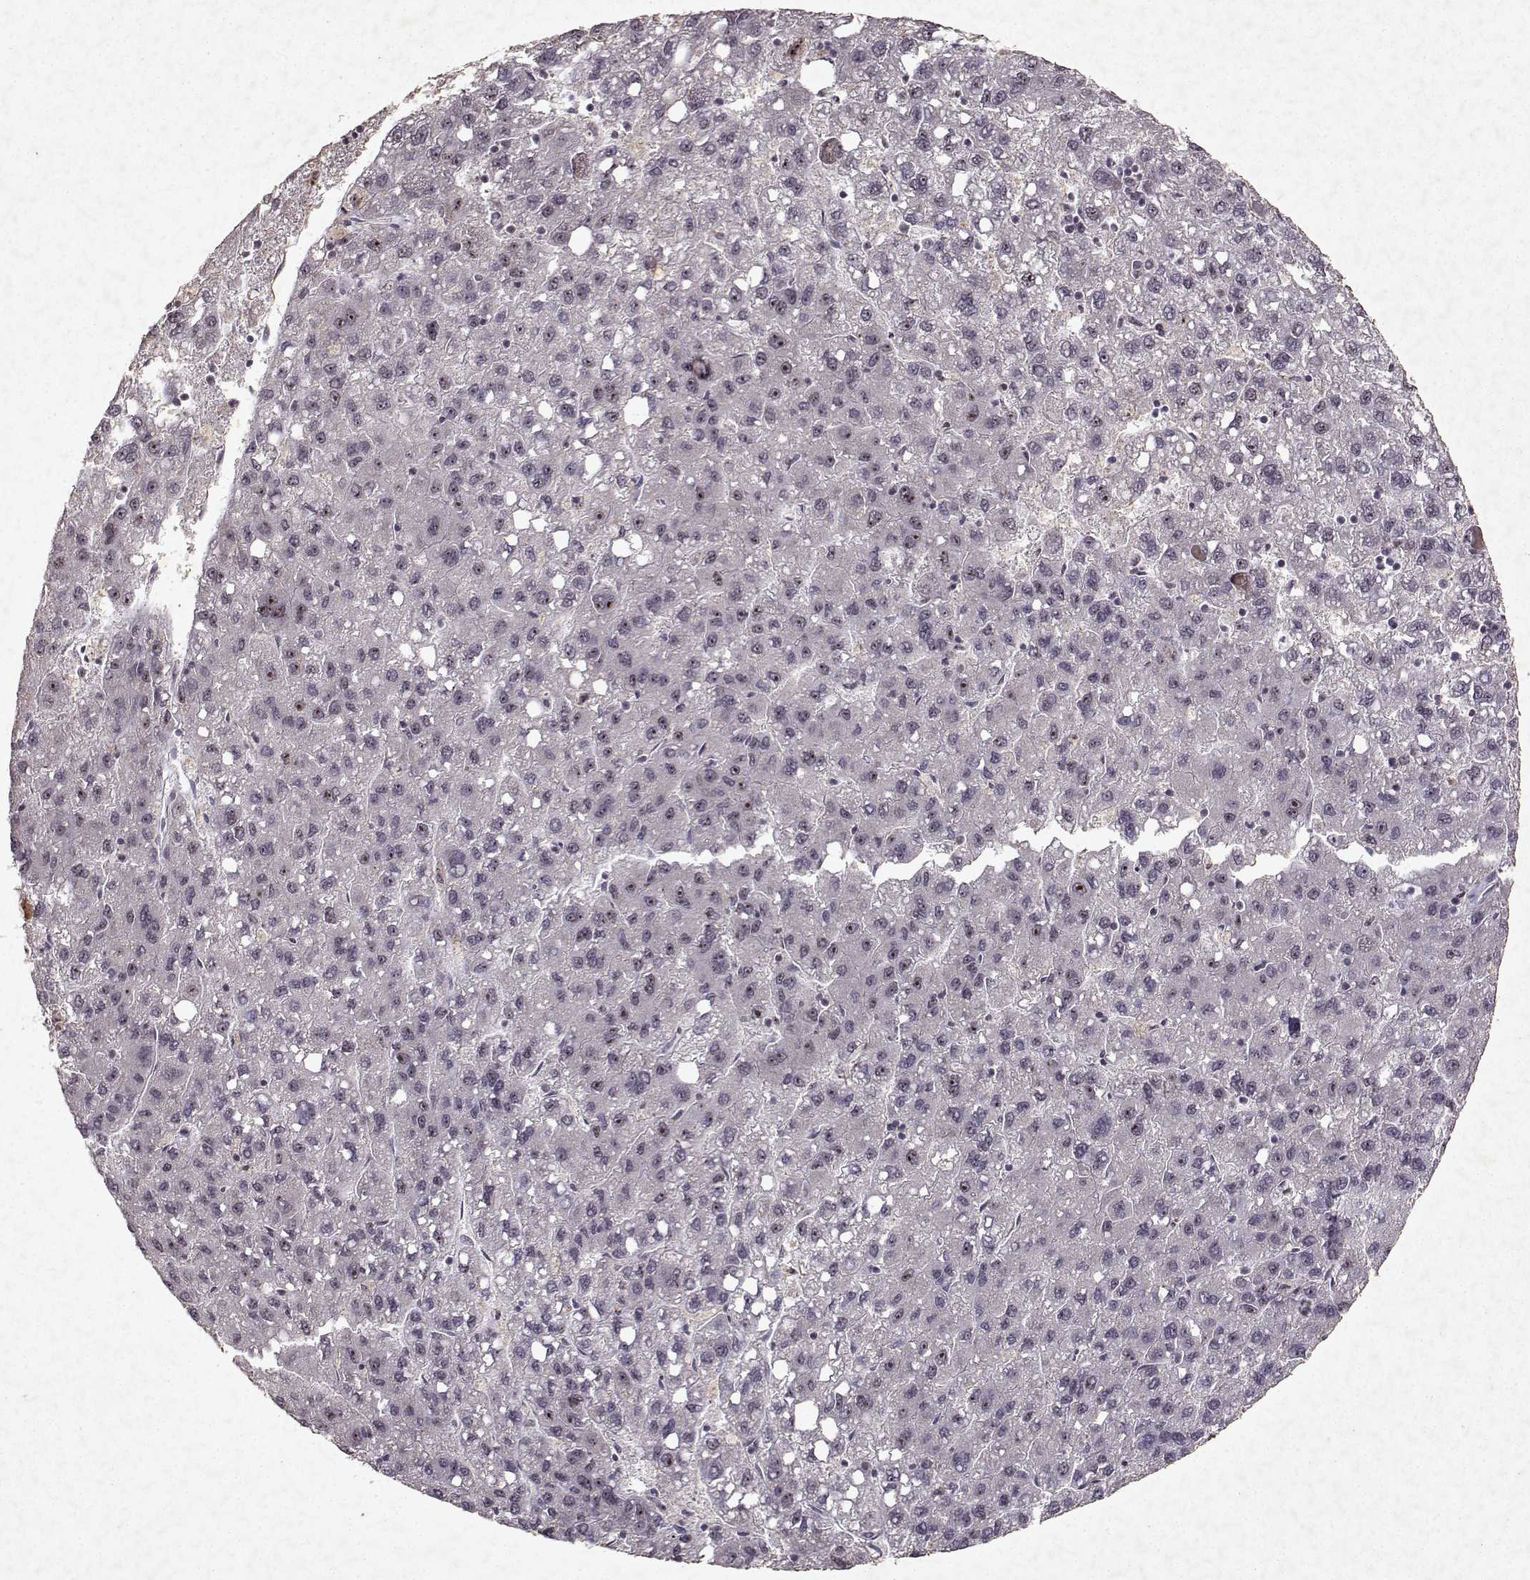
{"staining": {"intensity": "moderate", "quantity": "<25%", "location": "nuclear"}, "tissue": "liver cancer", "cell_type": "Tumor cells", "image_type": "cancer", "snomed": [{"axis": "morphology", "description": "Carcinoma, Hepatocellular, NOS"}, {"axis": "topography", "description": "Liver"}], "caption": "Moderate nuclear expression for a protein is present in approximately <25% of tumor cells of liver hepatocellular carcinoma using immunohistochemistry.", "gene": "DDX56", "patient": {"sex": "female", "age": 82}}